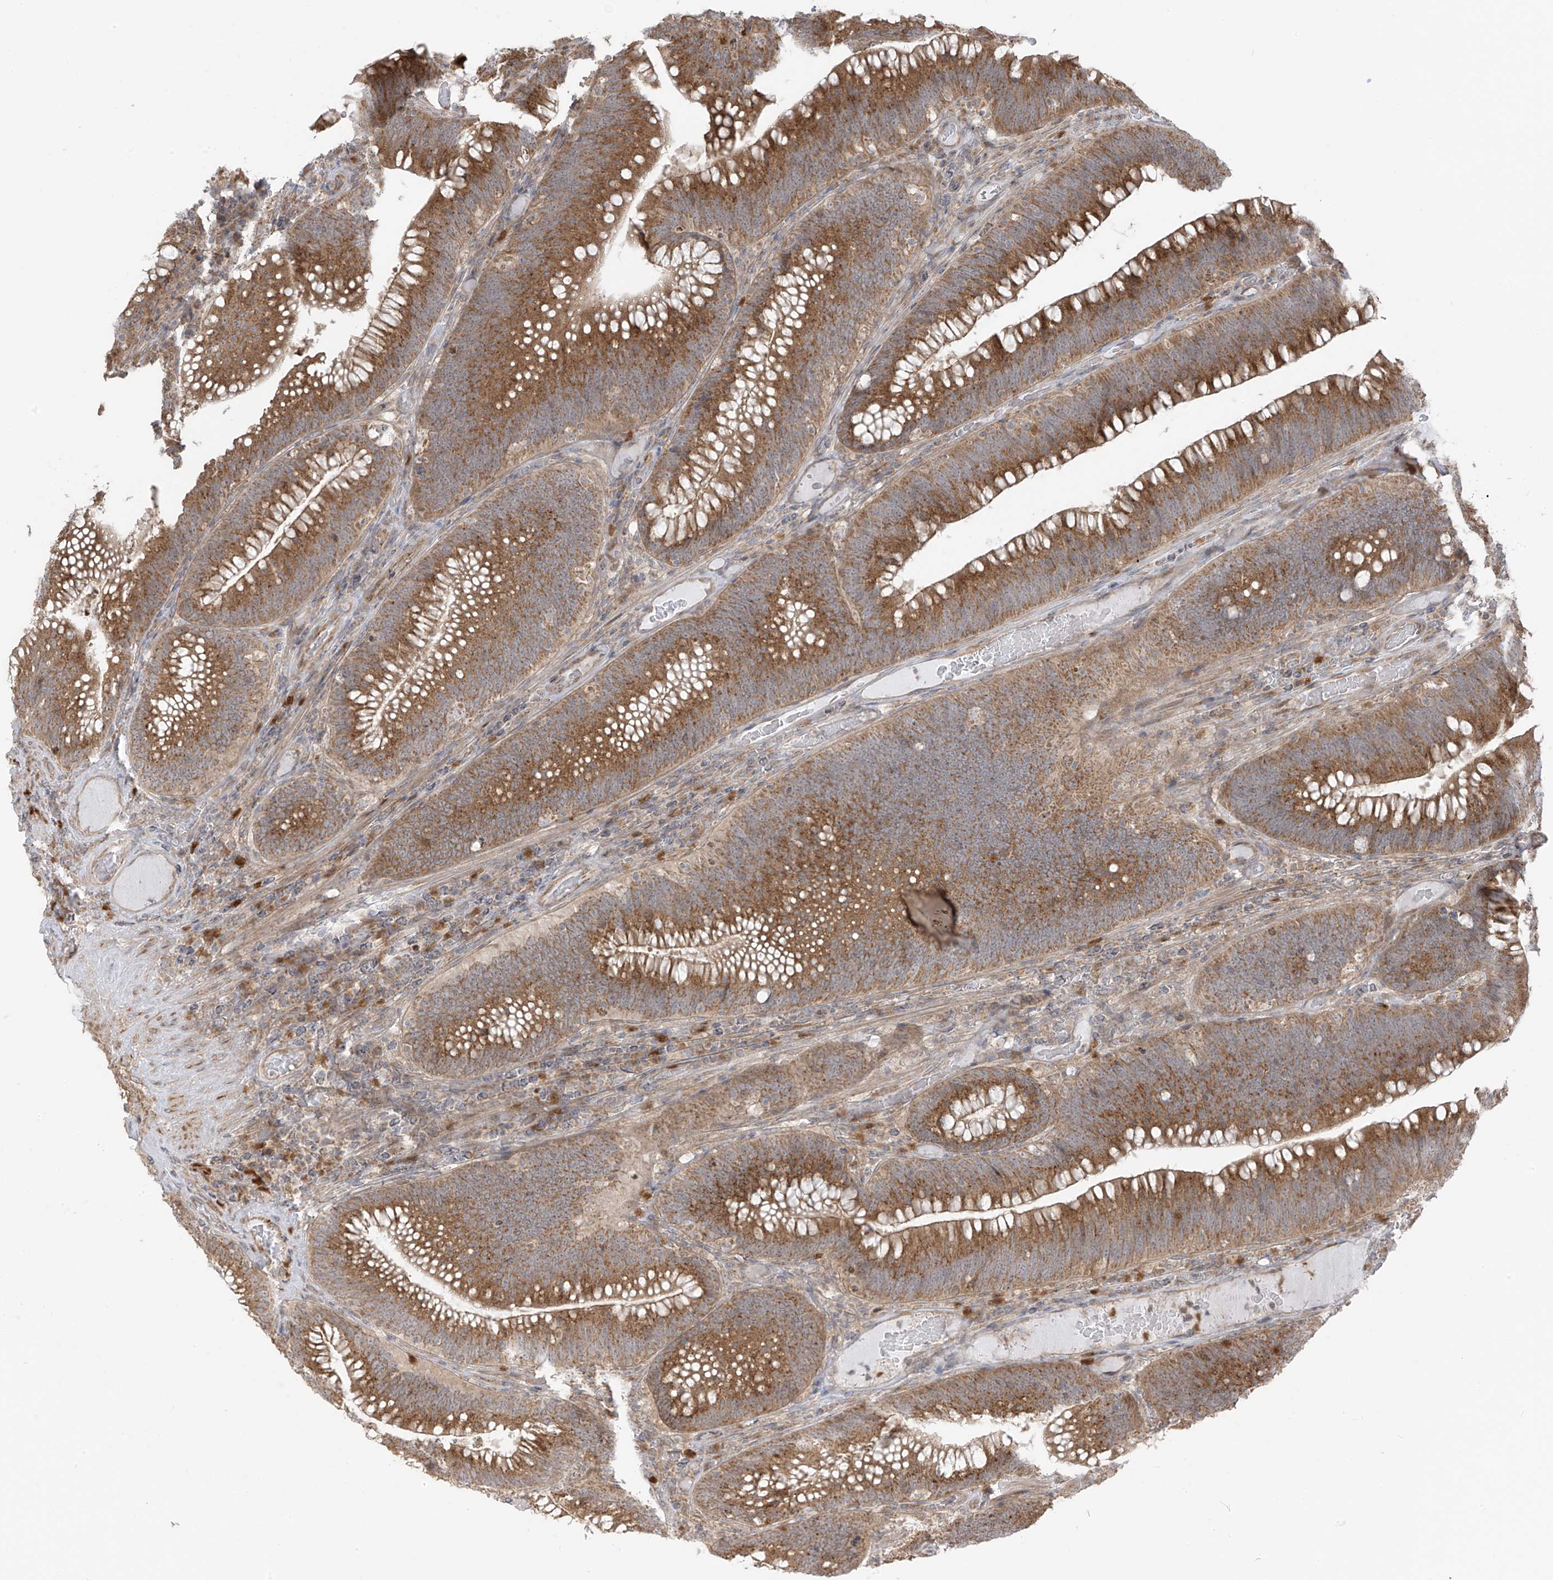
{"staining": {"intensity": "moderate", "quantity": ">75%", "location": "cytoplasmic/membranous"}, "tissue": "colorectal cancer", "cell_type": "Tumor cells", "image_type": "cancer", "snomed": [{"axis": "morphology", "description": "Normal tissue, NOS"}, {"axis": "topography", "description": "Colon"}], "caption": "Protein positivity by immunohistochemistry (IHC) displays moderate cytoplasmic/membranous expression in about >75% of tumor cells in colorectal cancer. (Stains: DAB (3,3'-diaminobenzidine) in brown, nuclei in blue, Microscopy: brightfield microscopy at high magnification).", "gene": "PDE11A", "patient": {"sex": "female", "age": 82}}